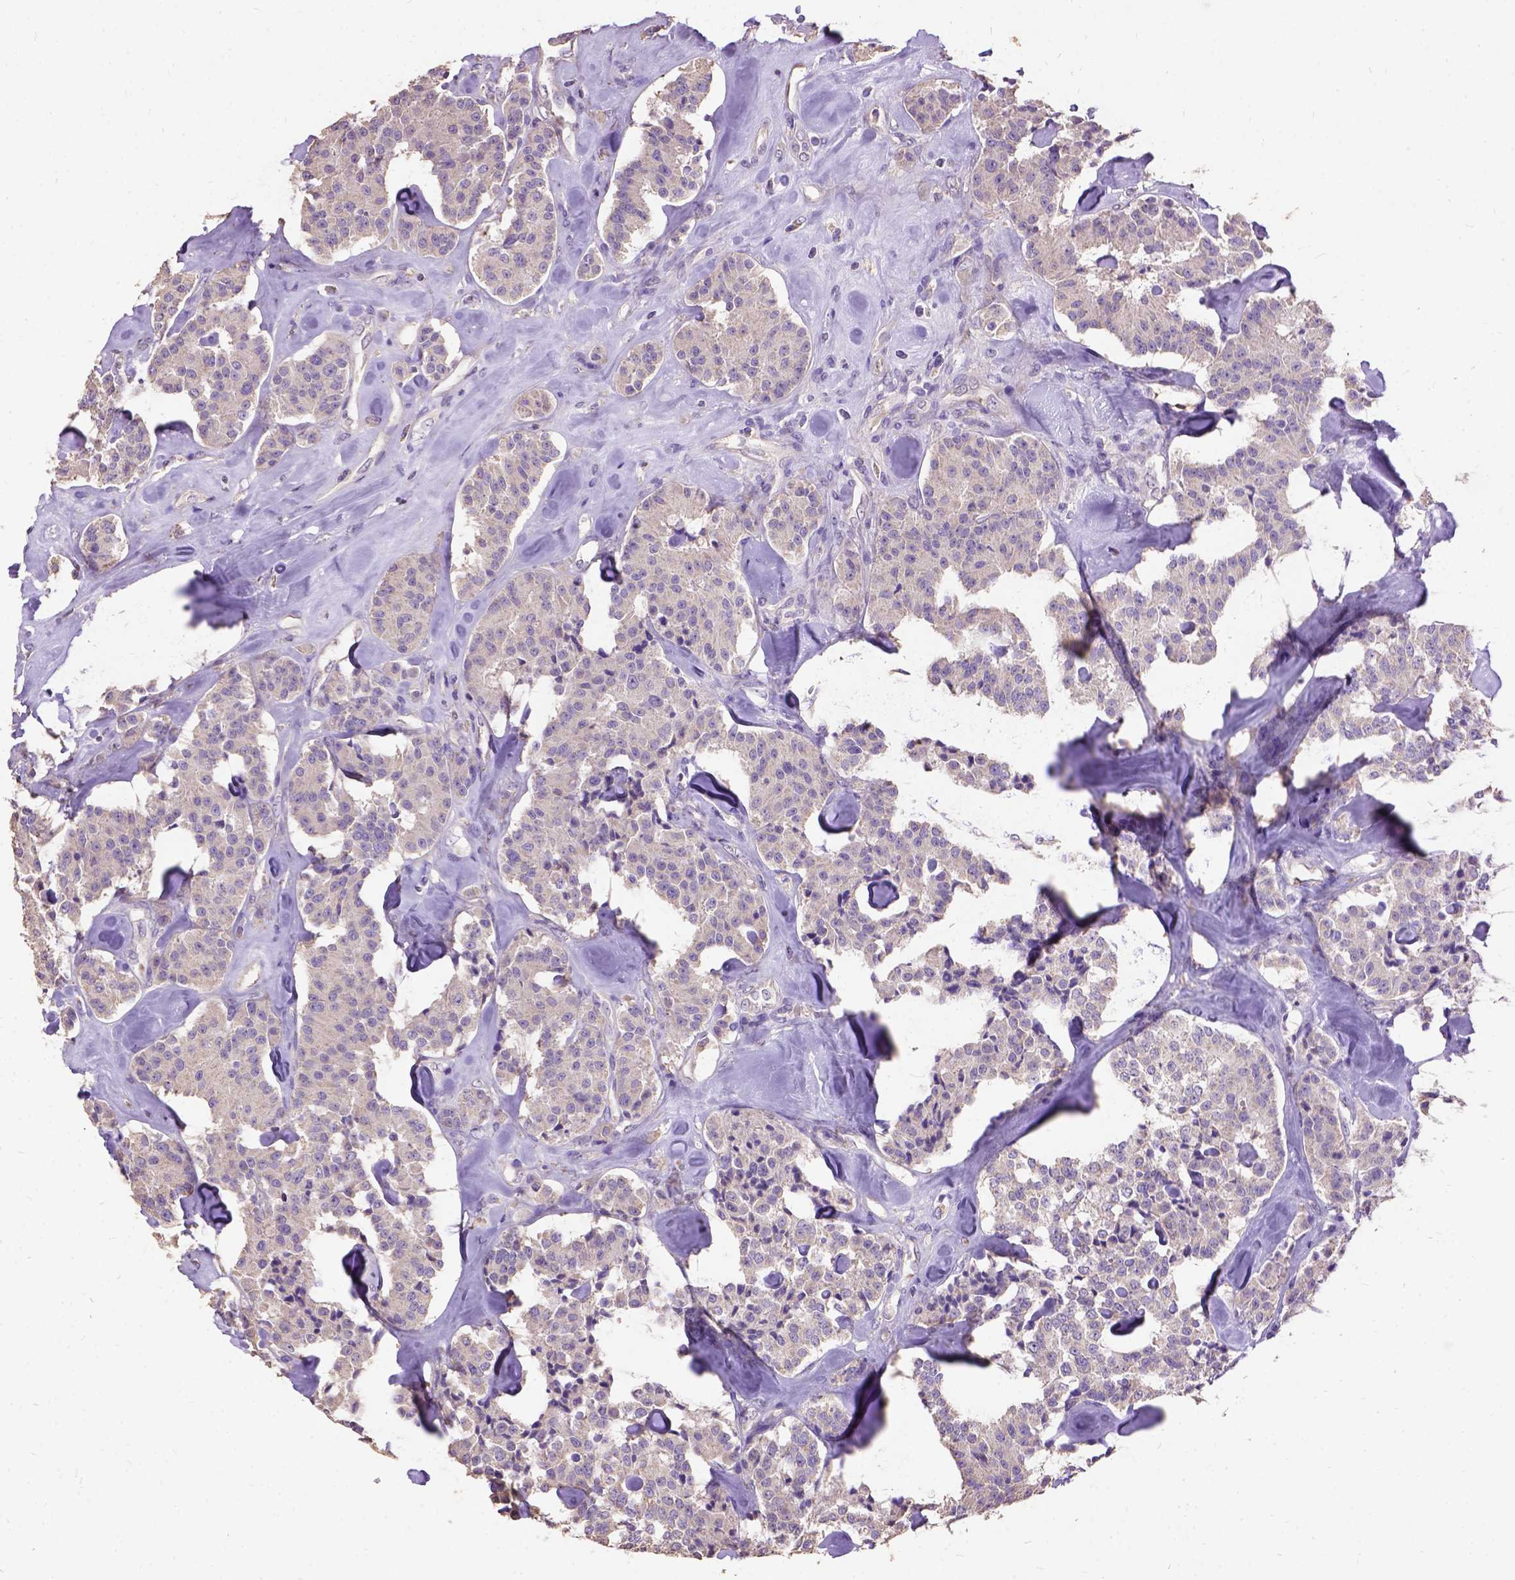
{"staining": {"intensity": "negative", "quantity": "none", "location": "none"}, "tissue": "carcinoid", "cell_type": "Tumor cells", "image_type": "cancer", "snomed": [{"axis": "morphology", "description": "Carcinoid, malignant, NOS"}, {"axis": "topography", "description": "Pancreas"}], "caption": "DAB (3,3'-diaminobenzidine) immunohistochemical staining of carcinoid shows no significant expression in tumor cells.", "gene": "DQX1", "patient": {"sex": "male", "age": 41}}